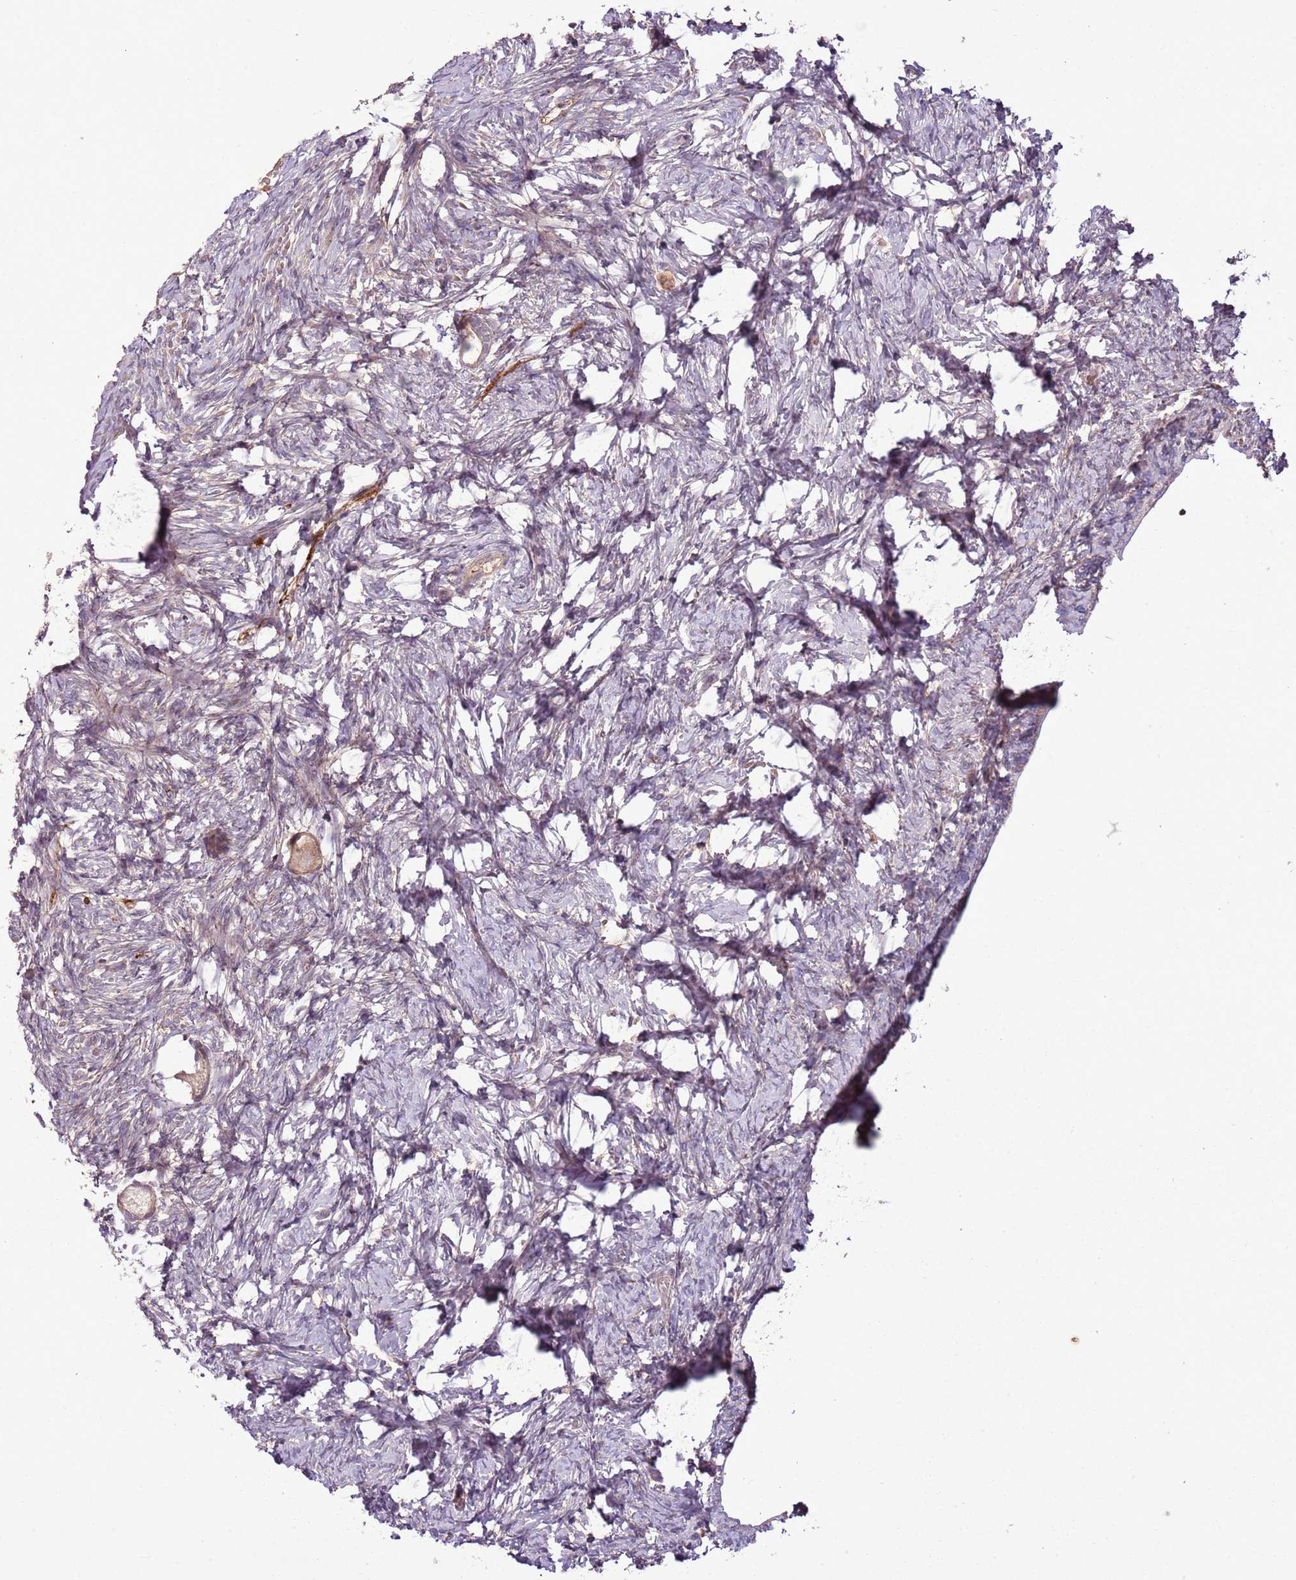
{"staining": {"intensity": "moderate", "quantity": ">75%", "location": "cytoplasmic/membranous"}, "tissue": "ovary", "cell_type": "Follicle cells", "image_type": "normal", "snomed": [{"axis": "morphology", "description": "Adenocarcinoma, NOS"}, {"axis": "topography", "description": "Endometrium"}], "caption": "Immunohistochemical staining of unremarkable human ovary reveals medium levels of moderate cytoplasmic/membranous expression in about >75% of follicle cells. The staining is performed using DAB (3,3'-diaminobenzidine) brown chromogen to label protein expression. The nuclei are counter-stained blue using hematoxylin.", "gene": "ANKRD24", "patient": {"sex": "female", "age": 32}}